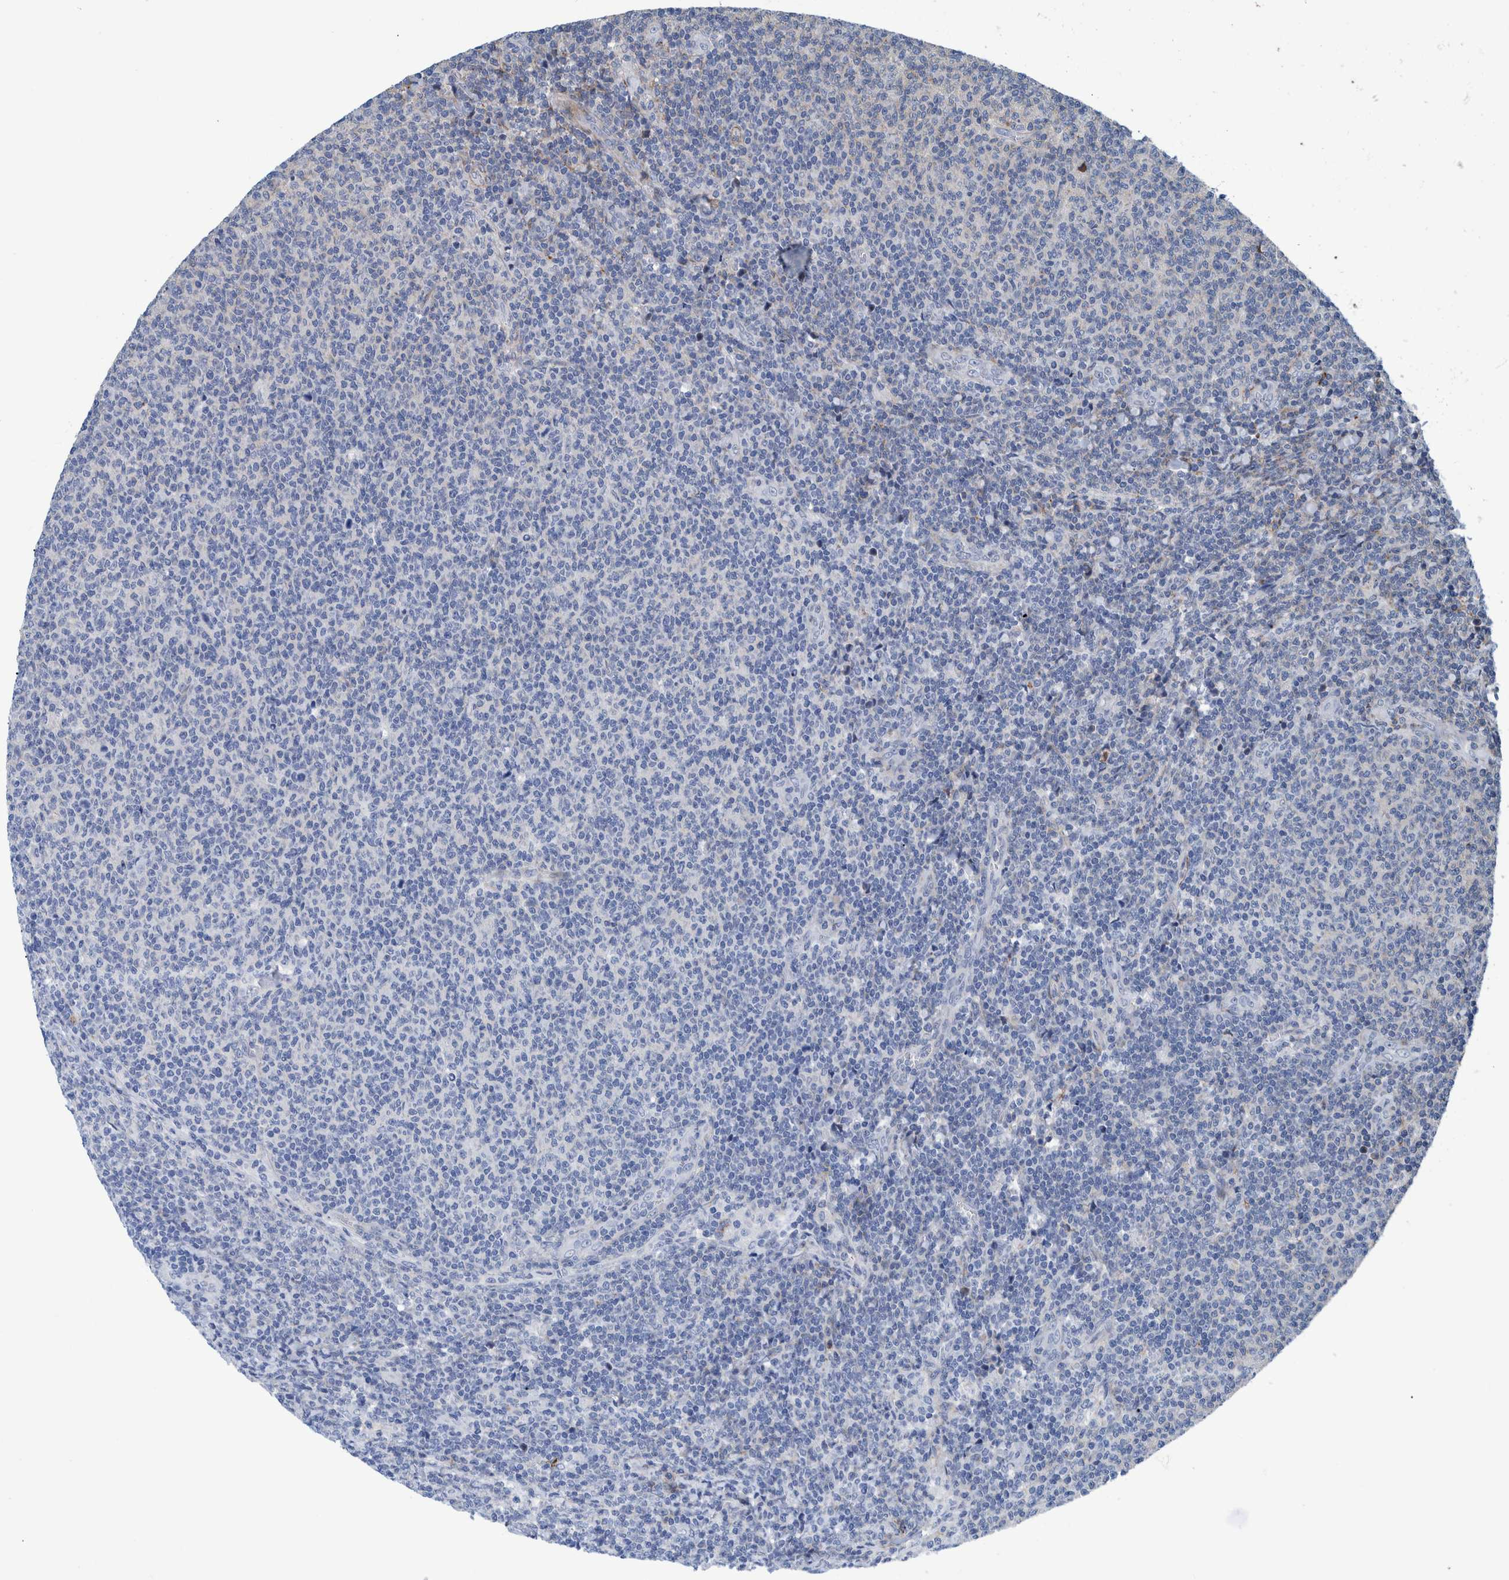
{"staining": {"intensity": "negative", "quantity": "none", "location": "none"}, "tissue": "lymphoma", "cell_type": "Tumor cells", "image_type": "cancer", "snomed": [{"axis": "morphology", "description": "Malignant lymphoma, non-Hodgkin's type, Low grade"}, {"axis": "topography", "description": "Lymph node"}], "caption": "IHC photomicrograph of neoplastic tissue: human lymphoma stained with DAB (3,3'-diaminobenzidine) shows no significant protein positivity in tumor cells. The staining was performed using DAB to visualize the protein expression in brown, while the nuclei were stained in blue with hematoxylin (Magnification: 20x).", "gene": "MKS1", "patient": {"sex": "male", "age": 66}}